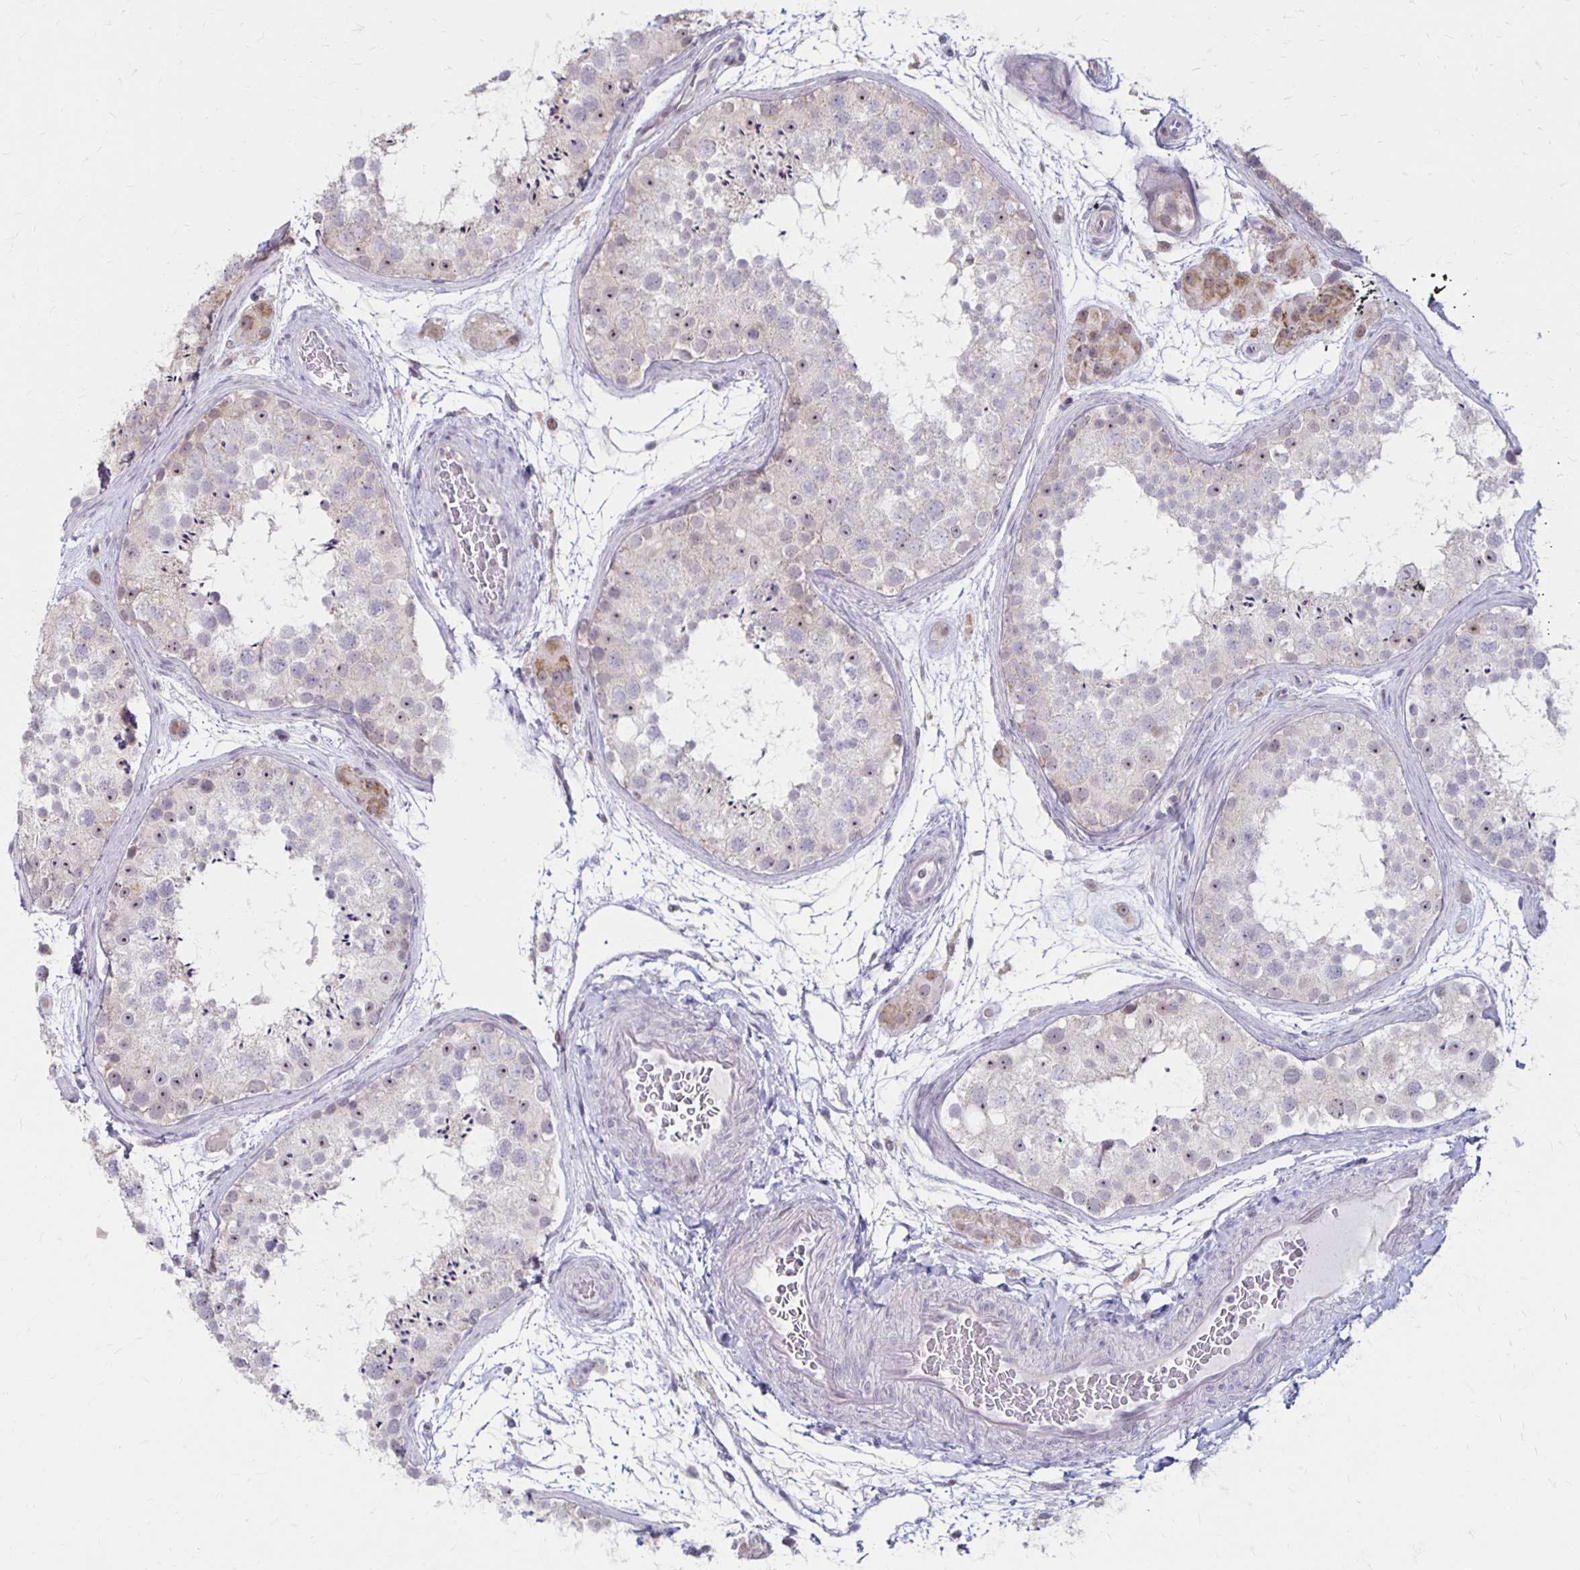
{"staining": {"intensity": "weak", "quantity": "<25%", "location": "nuclear"}, "tissue": "testis", "cell_type": "Cells in seminiferous ducts", "image_type": "normal", "snomed": [{"axis": "morphology", "description": "Normal tissue, NOS"}, {"axis": "topography", "description": "Testis"}], "caption": "Human testis stained for a protein using immunohistochemistry (IHC) shows no staining in cells in seminiferous ducts.", "gene": "DAGLA", "patient": {"sex": "male", "age": 41}}